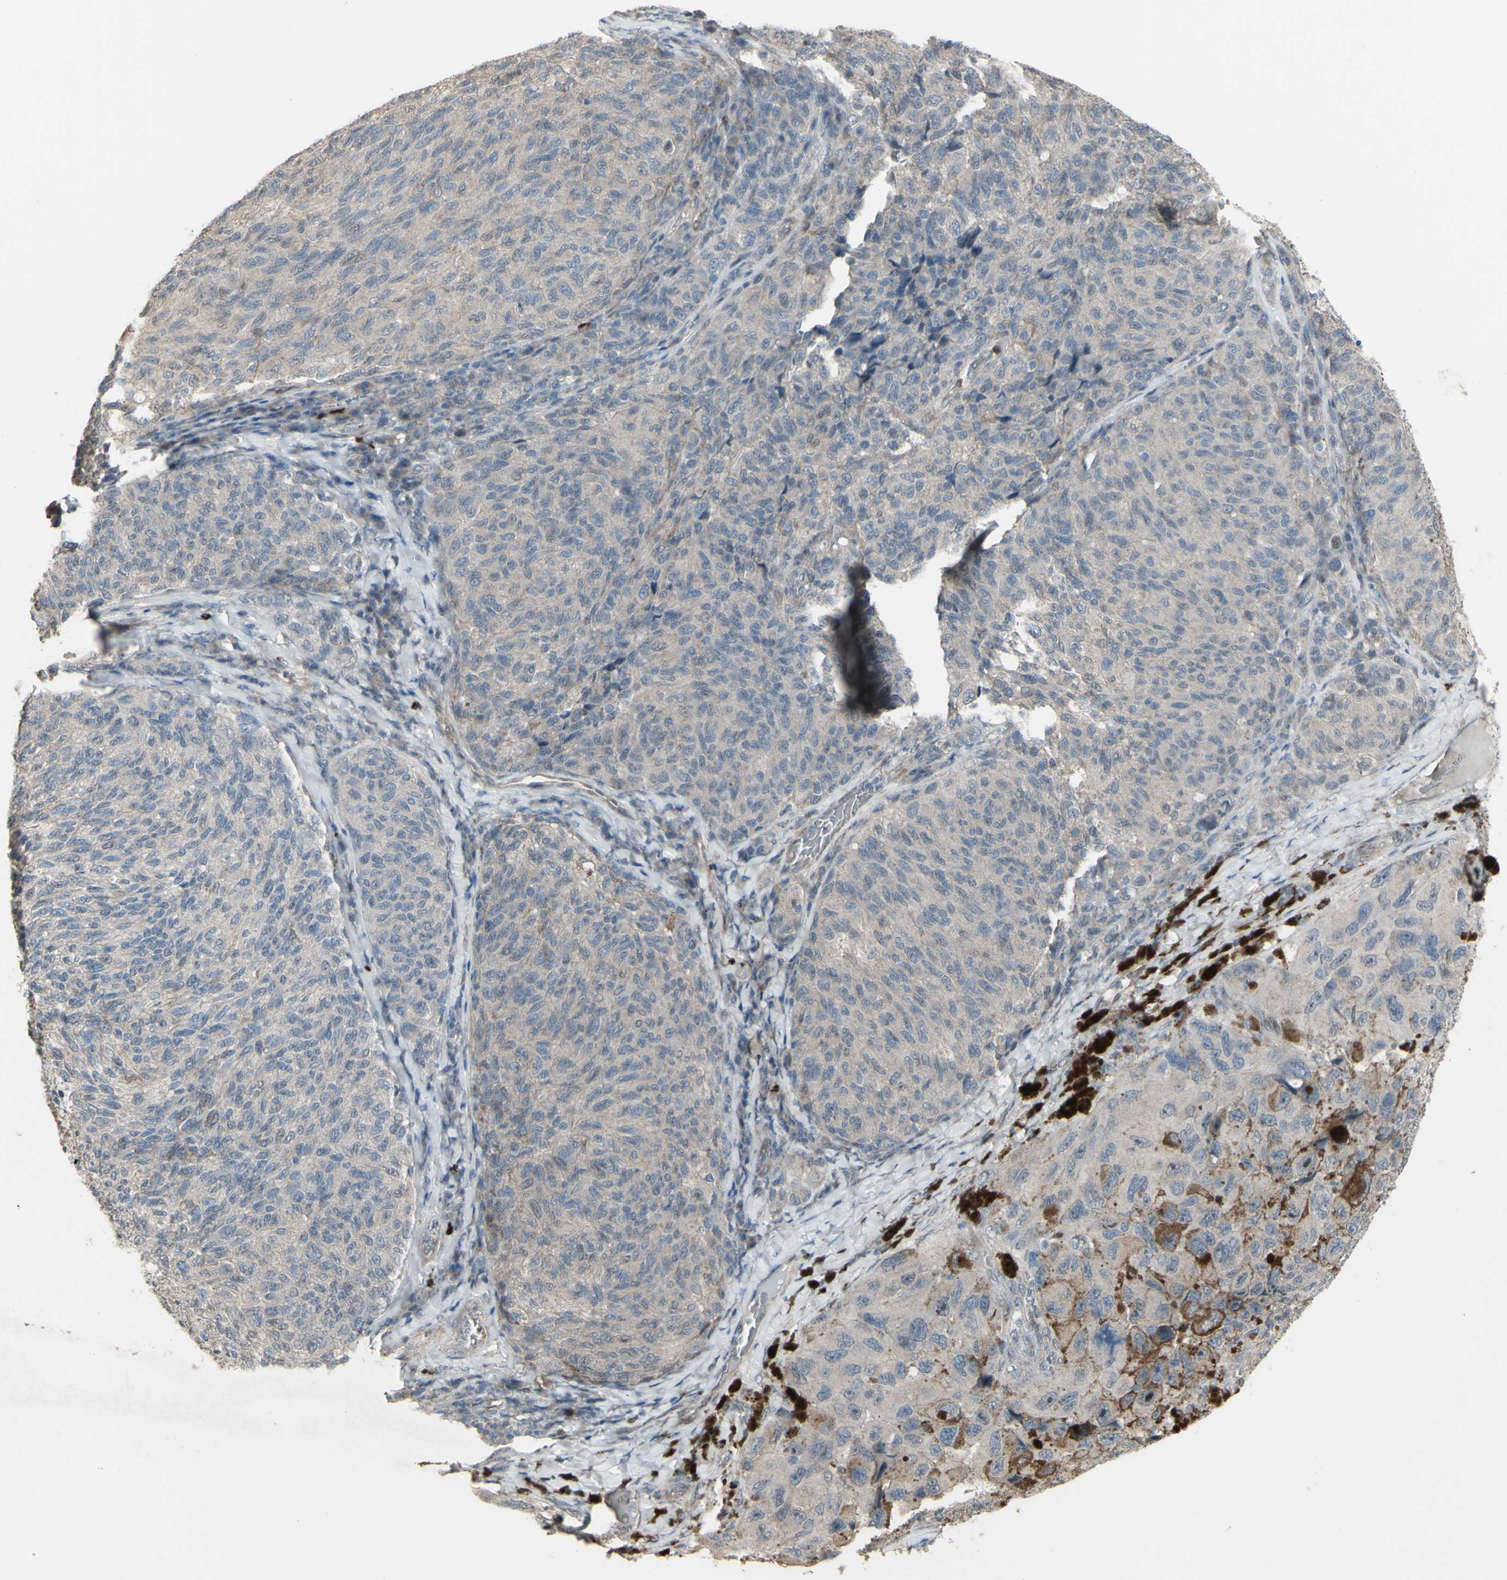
{"staining": {"intensity": "weak", "quantity": ">75%", "location": "cytoplasmic/membranous"}, "tissue": "melanoma", "cell_type": "Tumor cells", "image_type": "cancer", "snomed": [{"axis": "morphology", "description": "Malignant melanoma, NOS"}, {"axis": "topography", "description": "Skin"}], "caption": "Melanoma stained with a brown dye exhibits weak cytoplasmic/membranous positive staining in about >75% of tumor cells.", "gene": "GRAMD1B", "patient": {"sex": "female", "age": 73}}